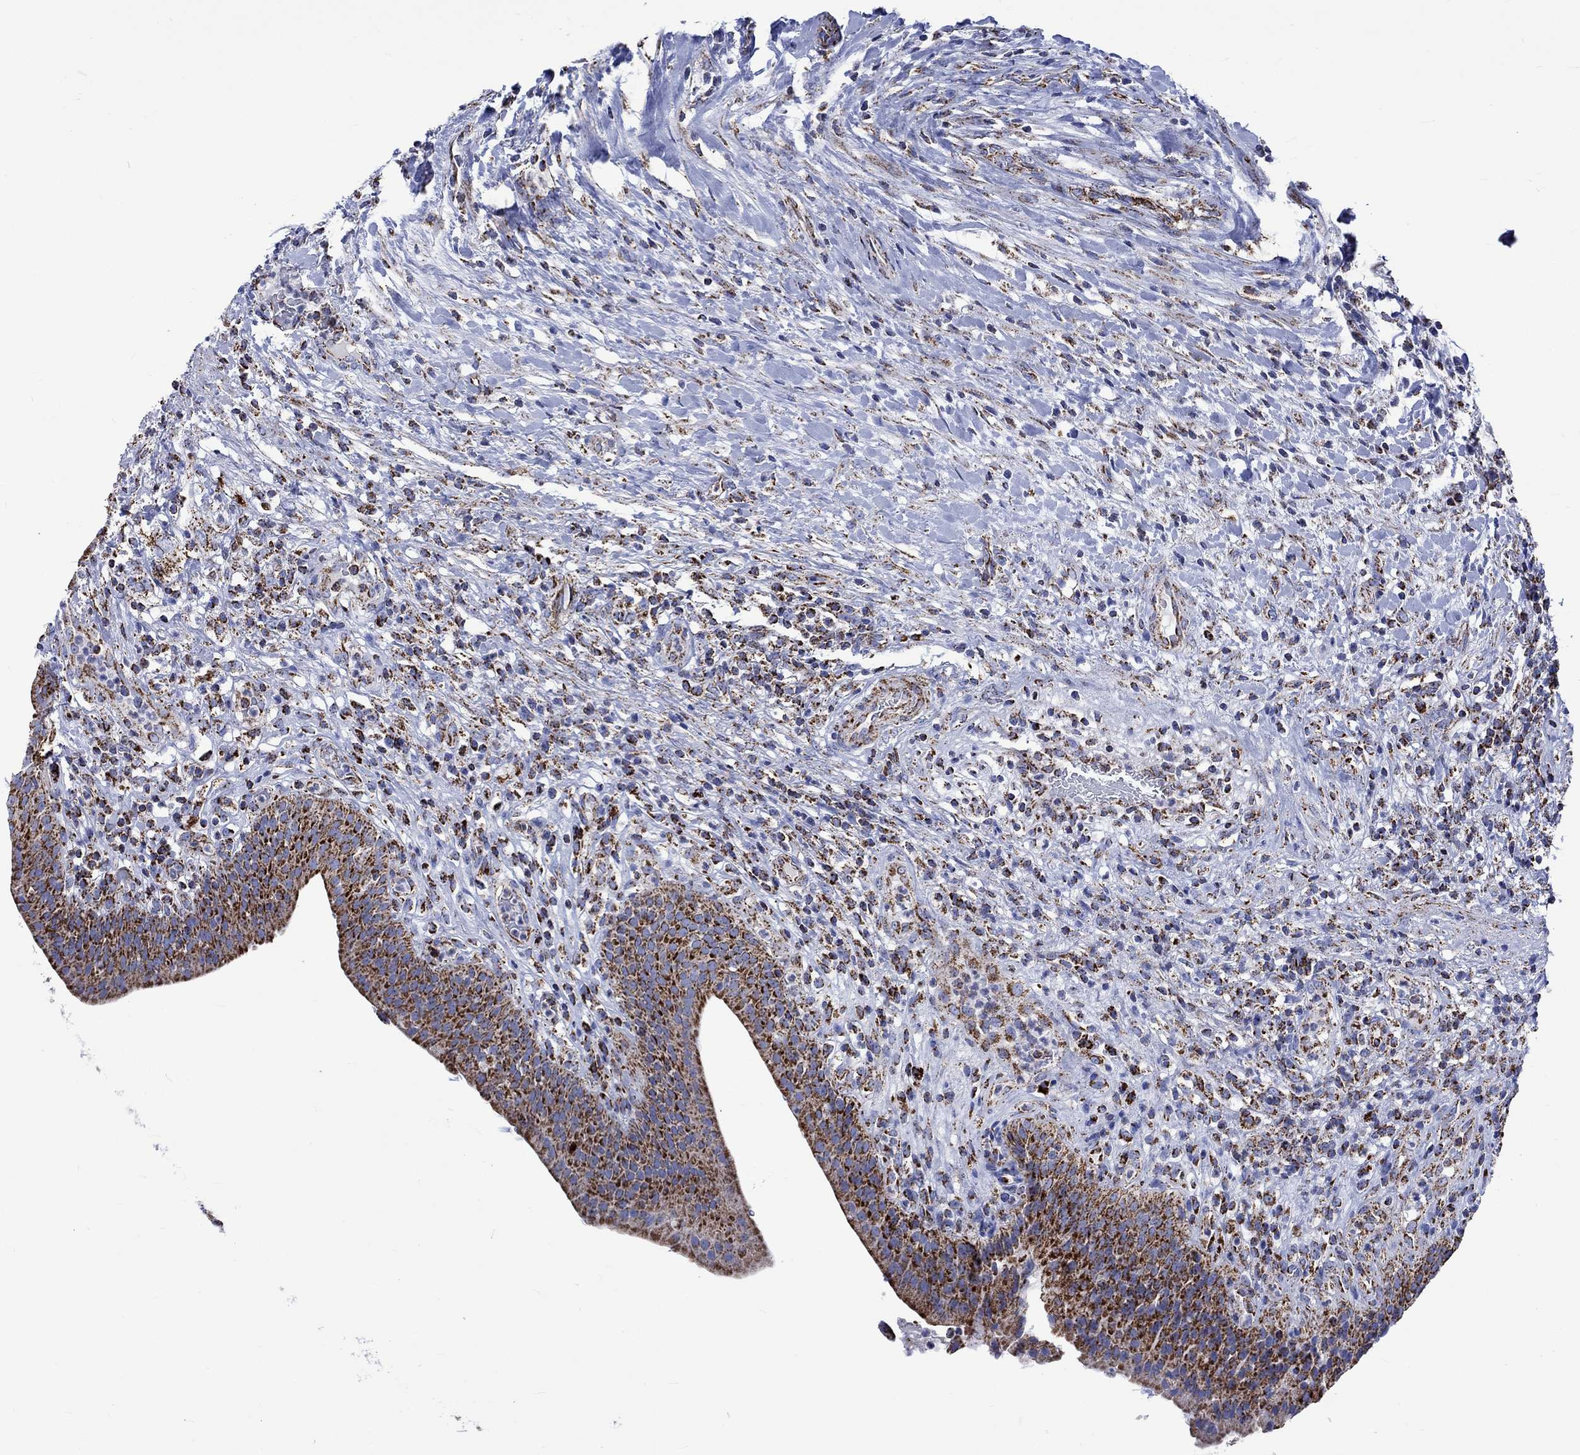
{"staining": {"intensity": "strong", "quantity": ">75%", "location": "cytoplasmic/membranous"}, "tissue": "urinary bladder", "cell_type": "Urothelial cells", "image_type": "normal", "snomed": [{"axis": "morphology", "description": "Normal tissue, NOS"}, {"axis": "topography", "description": "Urinary bladder"}], "caption": "Urothelial cells reveal high levels of strong cytoplasmic/membranous positivity in about >75% of cells in unremarkable human urinary bladder.", "gene": "RCE1", "patient": {"sex": "male", "age": 66}}